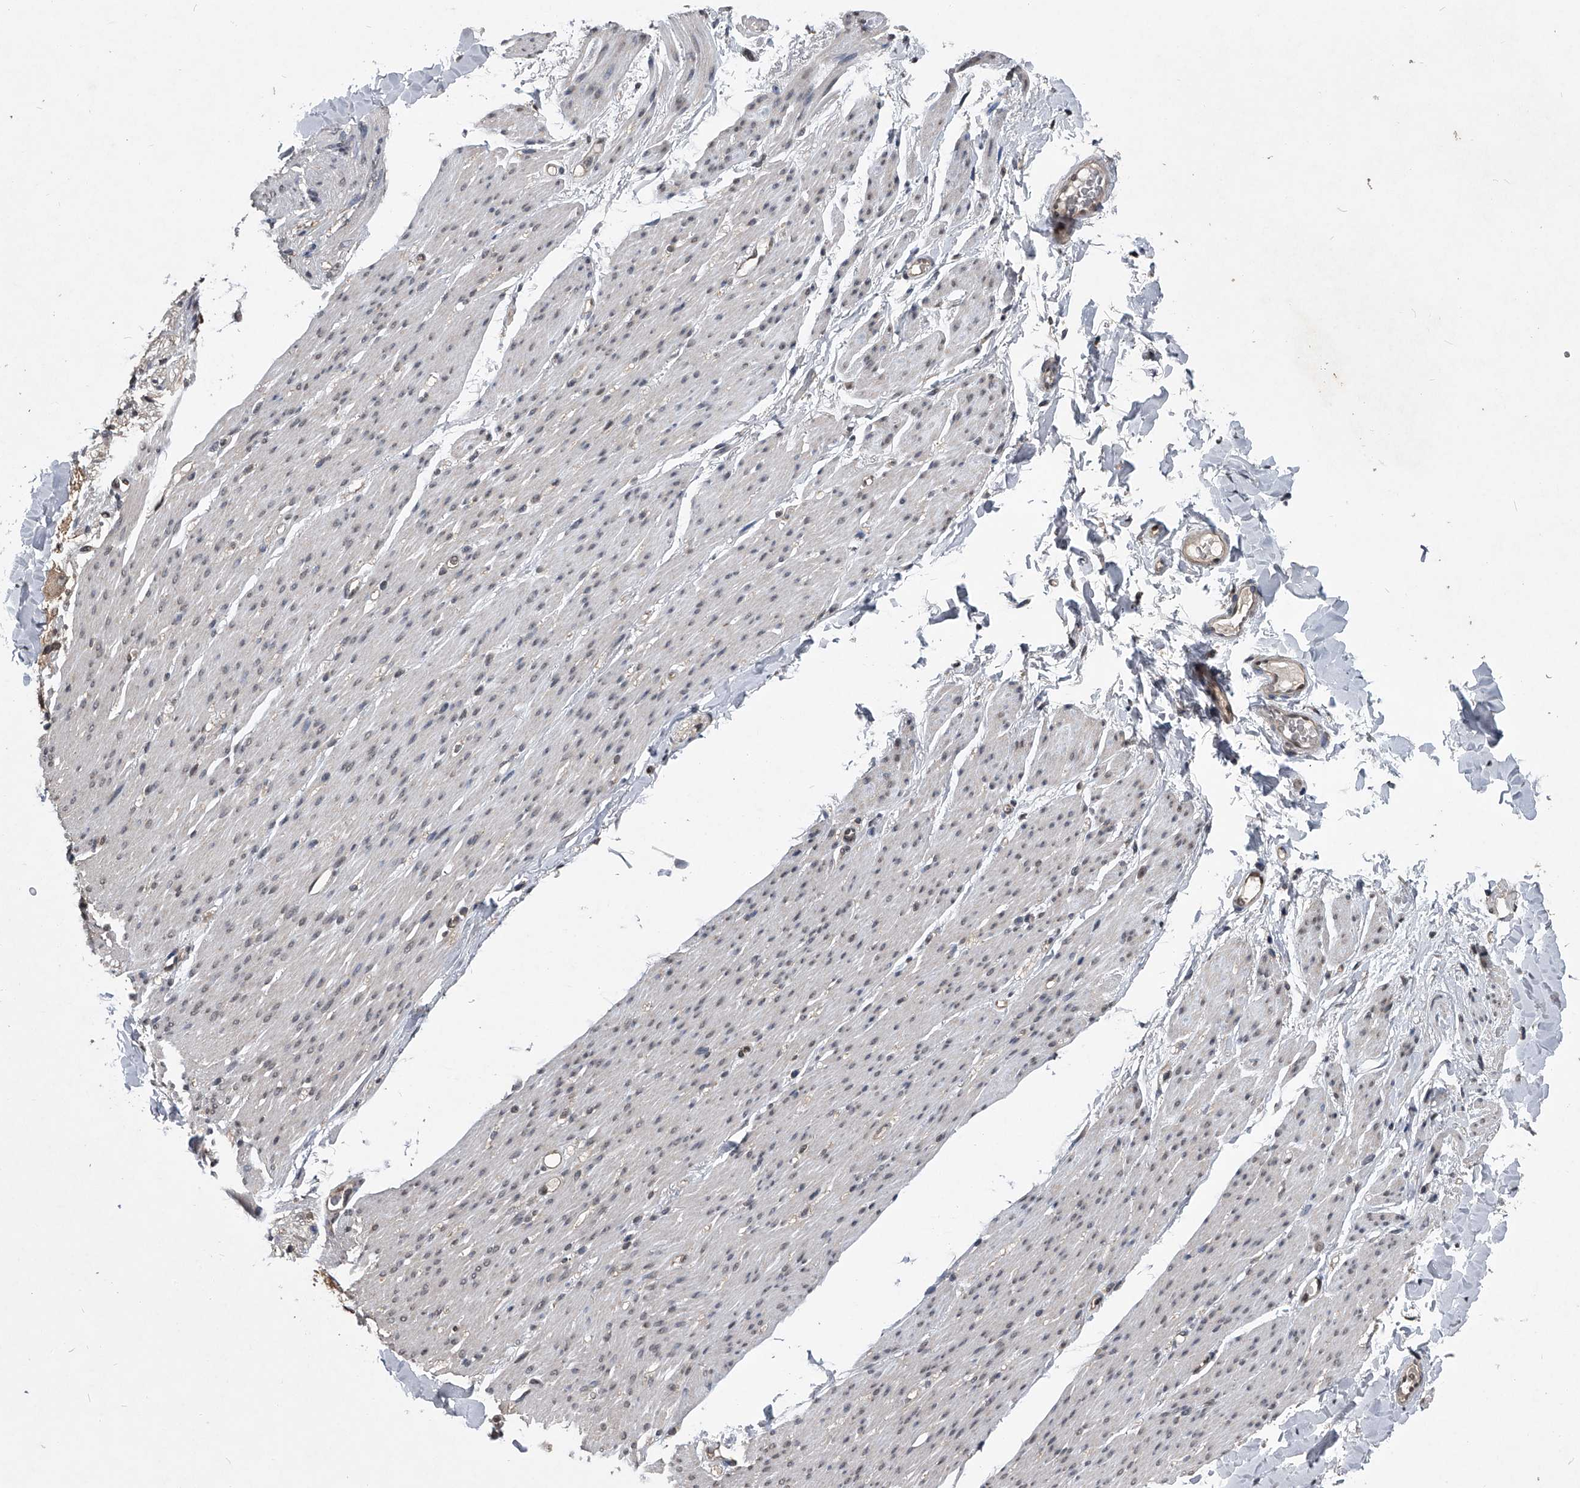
{"staining": {"intensity": "negative", "quantity": "none", "location": "none"}, "tissue": "smooth muscle", "cell_type": "Smooth muscle cells", "image_type": "normal", "snomed": [{"axis": "morphology", "description": "Normal tissue, NOS"}, {"axis": "topography", "description": "Colon"}, {"axis": "topography", "description": "Peripheral nerve tissue"}], "caption": "A histopathology image of human smooth muscle is negative for staining in smooth muscle cells. Nuclei are stained in blue.", "gene": "TSNAX", "patient": {"sex": "female", "age": 61}}